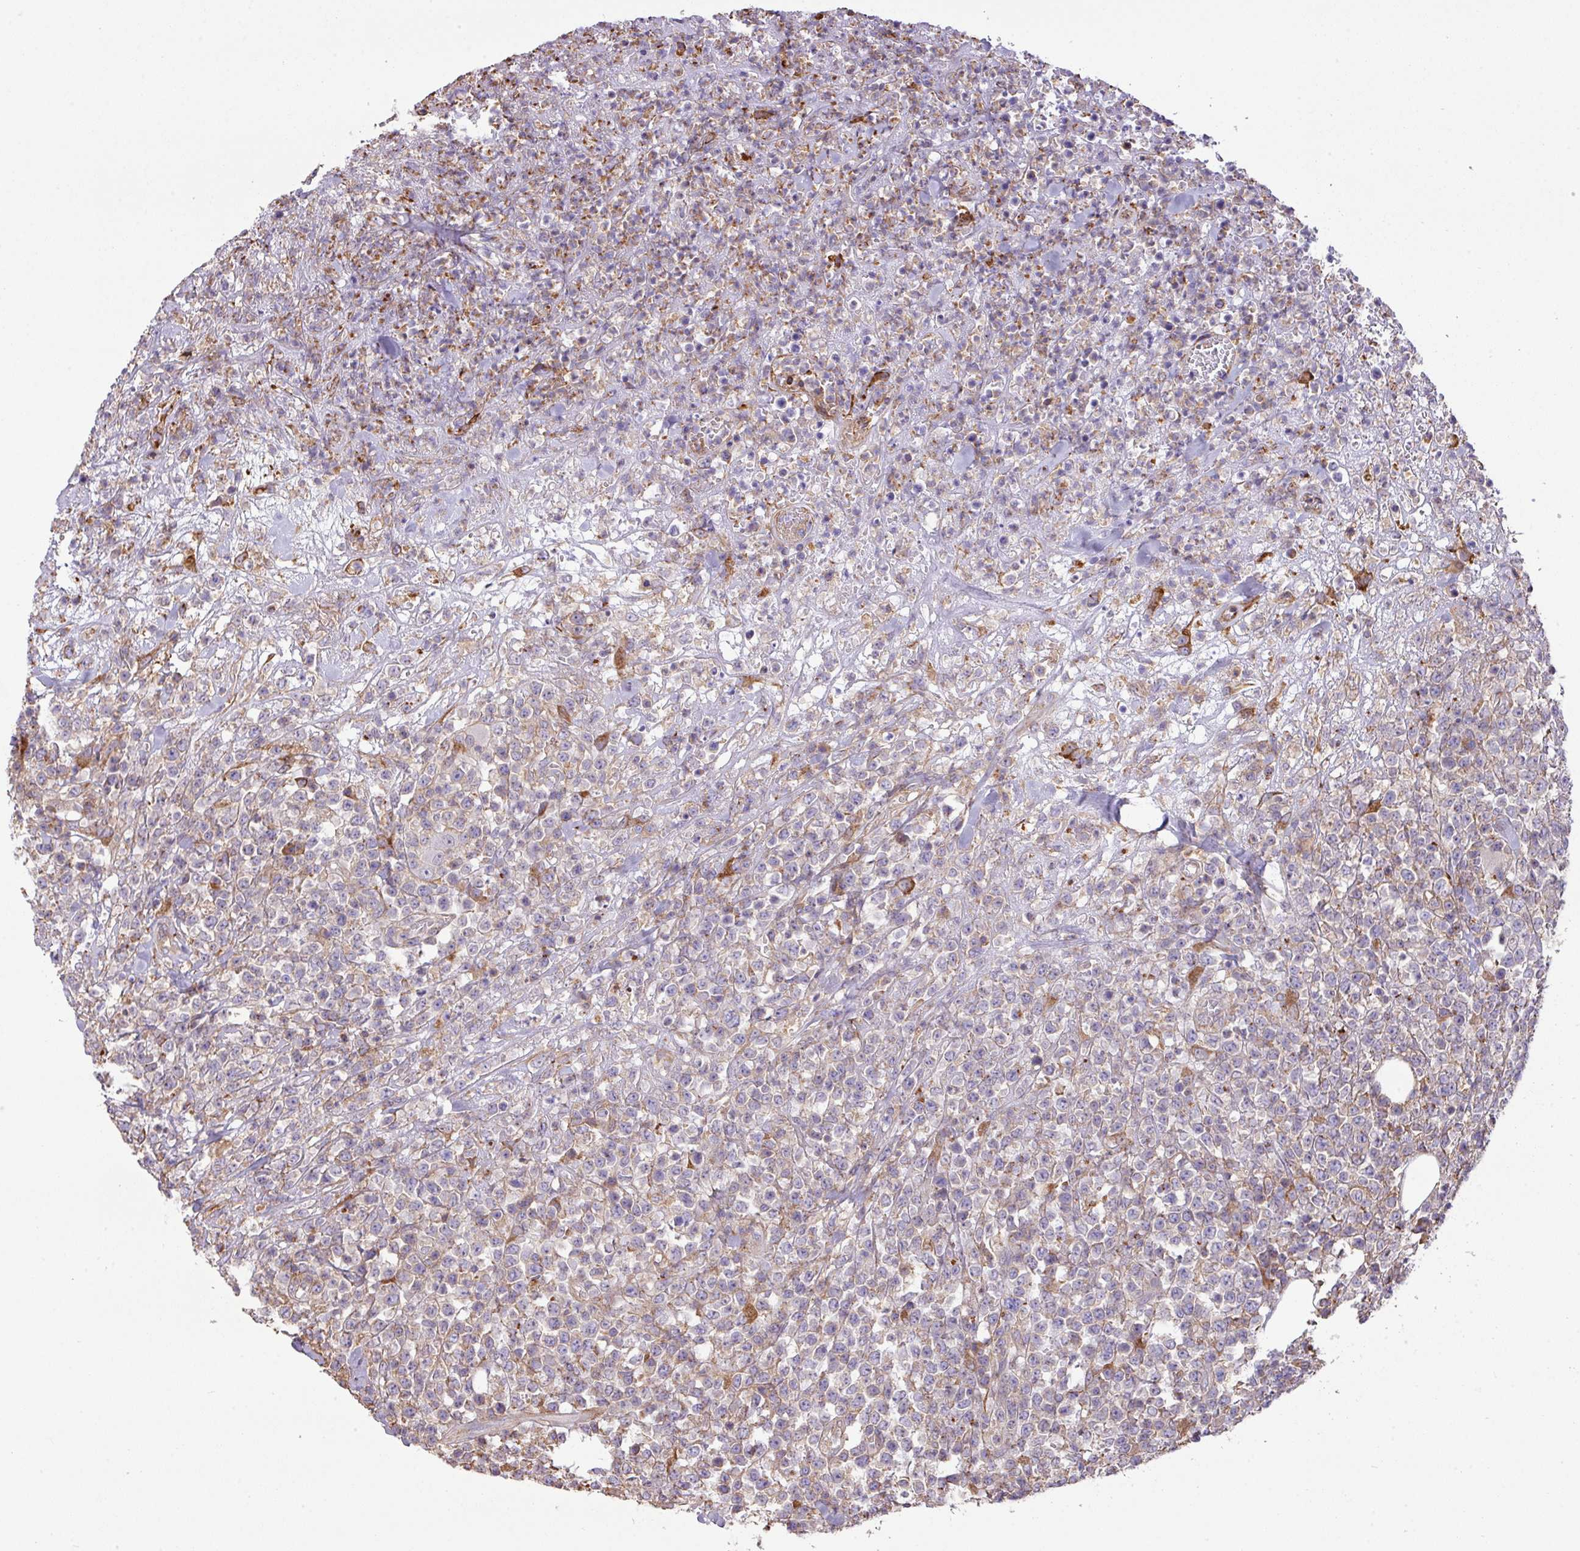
{"staining": {"intensity": "moderate", "quantity": "<25%", "location": "cytoplasmic/membranous"}, "tissue": "lymphoma", "cell_type": "Tumor cells", "image_type": "cancer", "snomed": [{"axis": "morphology", "description": "Malignant lymphoma, non-Hodgkin's type, High grade"}, {"axis": "topography", "description": "Colon"}], "caption": "Tumor cells exhibit moderate cytoplasmic/membranous positivity in approximately <25% of cells in lymphoma. (DAB (3,3'-diaminobenzidine) IHC, brown staining for protein, blue staining for nuclei).", "gene": "LRRC41", "patient": {"sex": "female", "age": 53}}